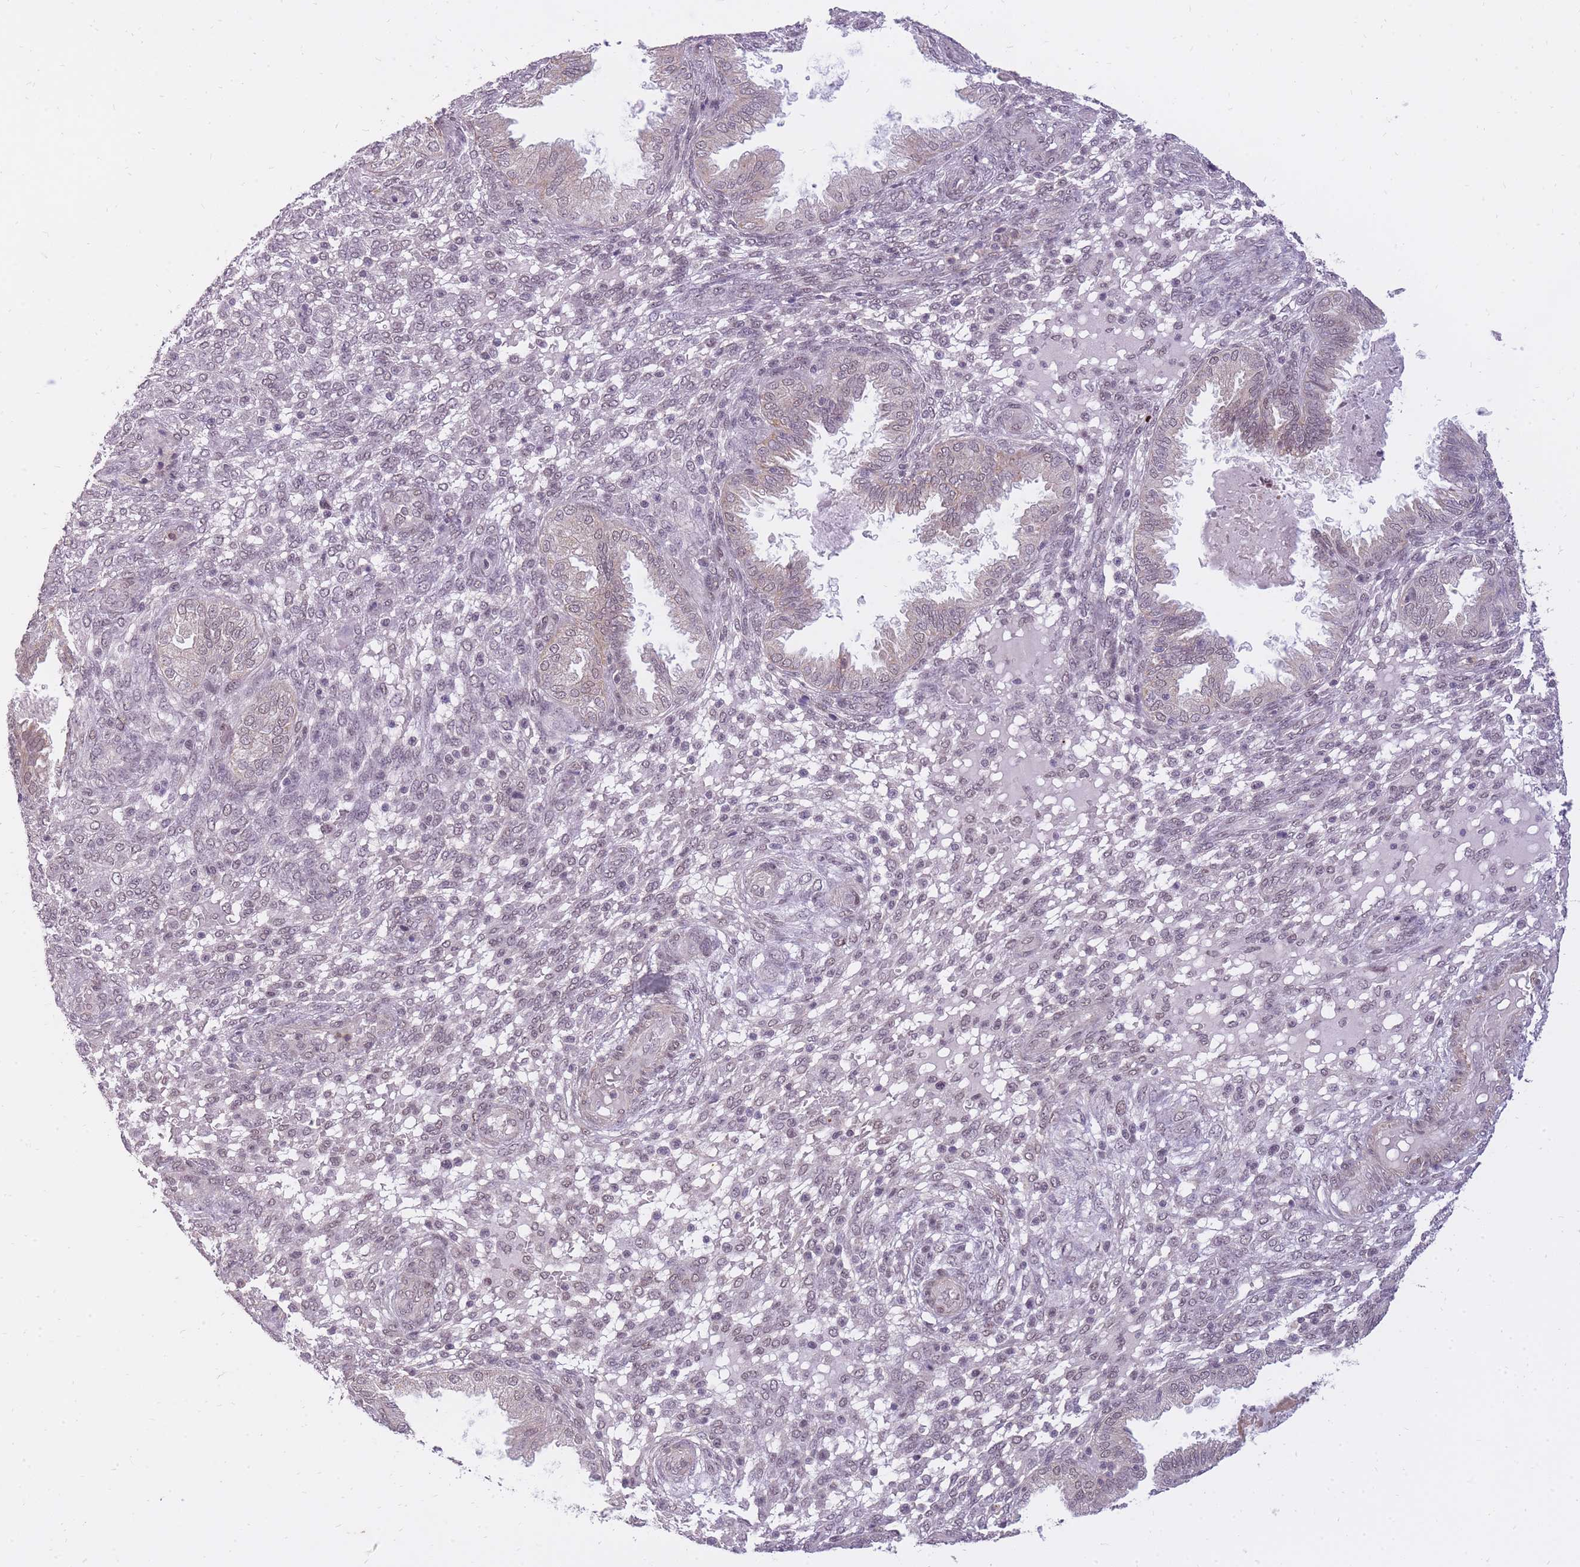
{"staining": {"intensity": "weak", "quantity": "25%-75%", "location": "nuclear"}, "tissue": "endometrium", "cell_type": "Cells in endometrial stroma", "image_type": "normal", "snomed": [{"axis": "morphology", "description": "Normal tissue, NOS"}, {"axis": "topography", "description": "Endometrium"}], "caption": "A brown stain labels weak nuclear staining of a protein in cells in endometrial stroma of benign human endometrium.", "gene": "TIGD1", "patient": {"sex": "female", "age": 33}}